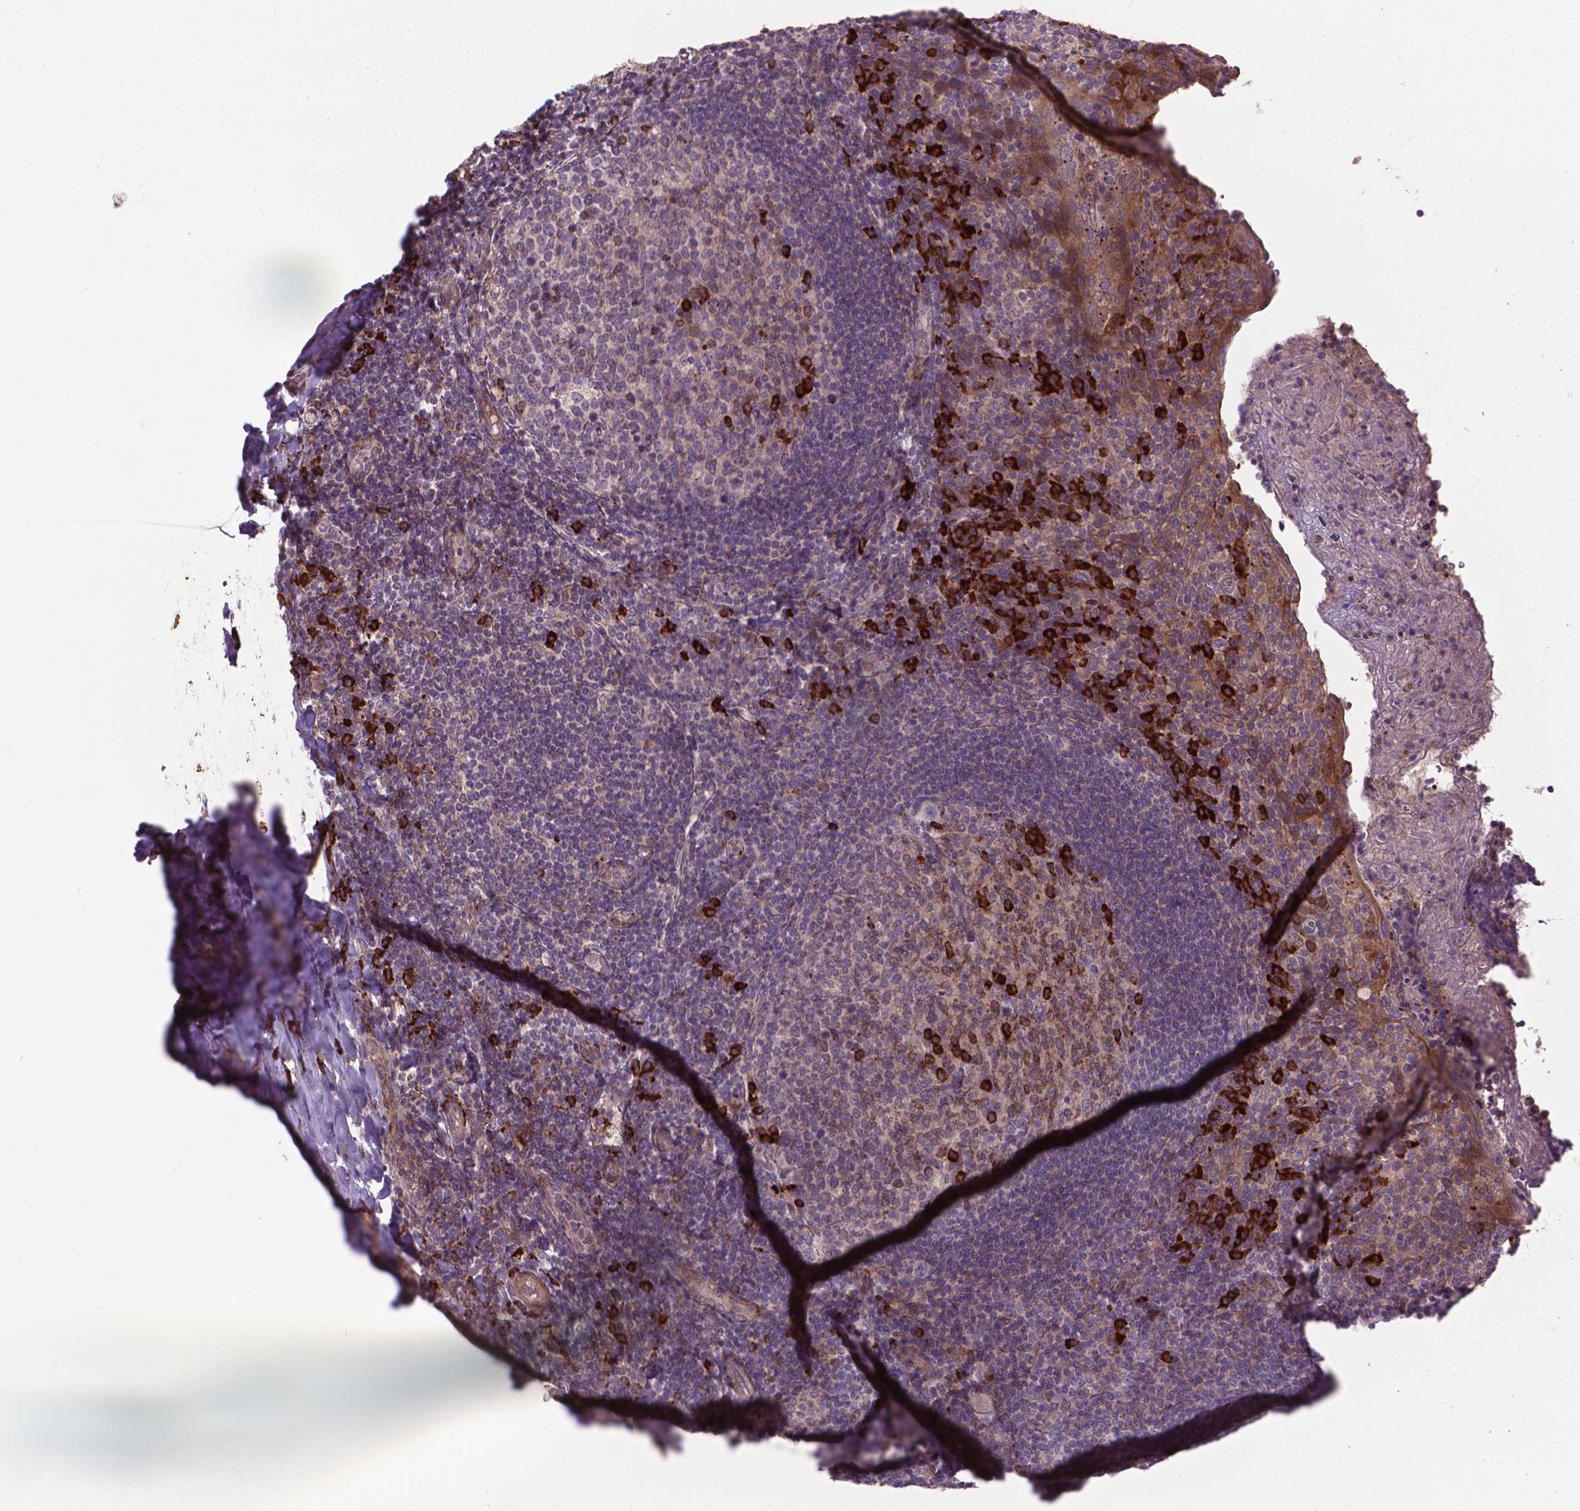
{"staining": {"intensity": "strong", "quantity": "<25%", "location": "cytoplasmic/membranous"}, "tissue": "tonsil", "cell_type": "Germinal center cells", "image_type": "normal", "snomed": [{"axis": "morphology", "description": "Normal tissue, NOS"}, {"axis": "topography", "description": "Tonsil"}], "caption": "Human tonsil stained with a brown dye displays strong cytoplasmic/membranous positive staining in about <25% of germinal center cells.", "gene": "MYH14", "patient": {"sex": "female", "age": 10}}